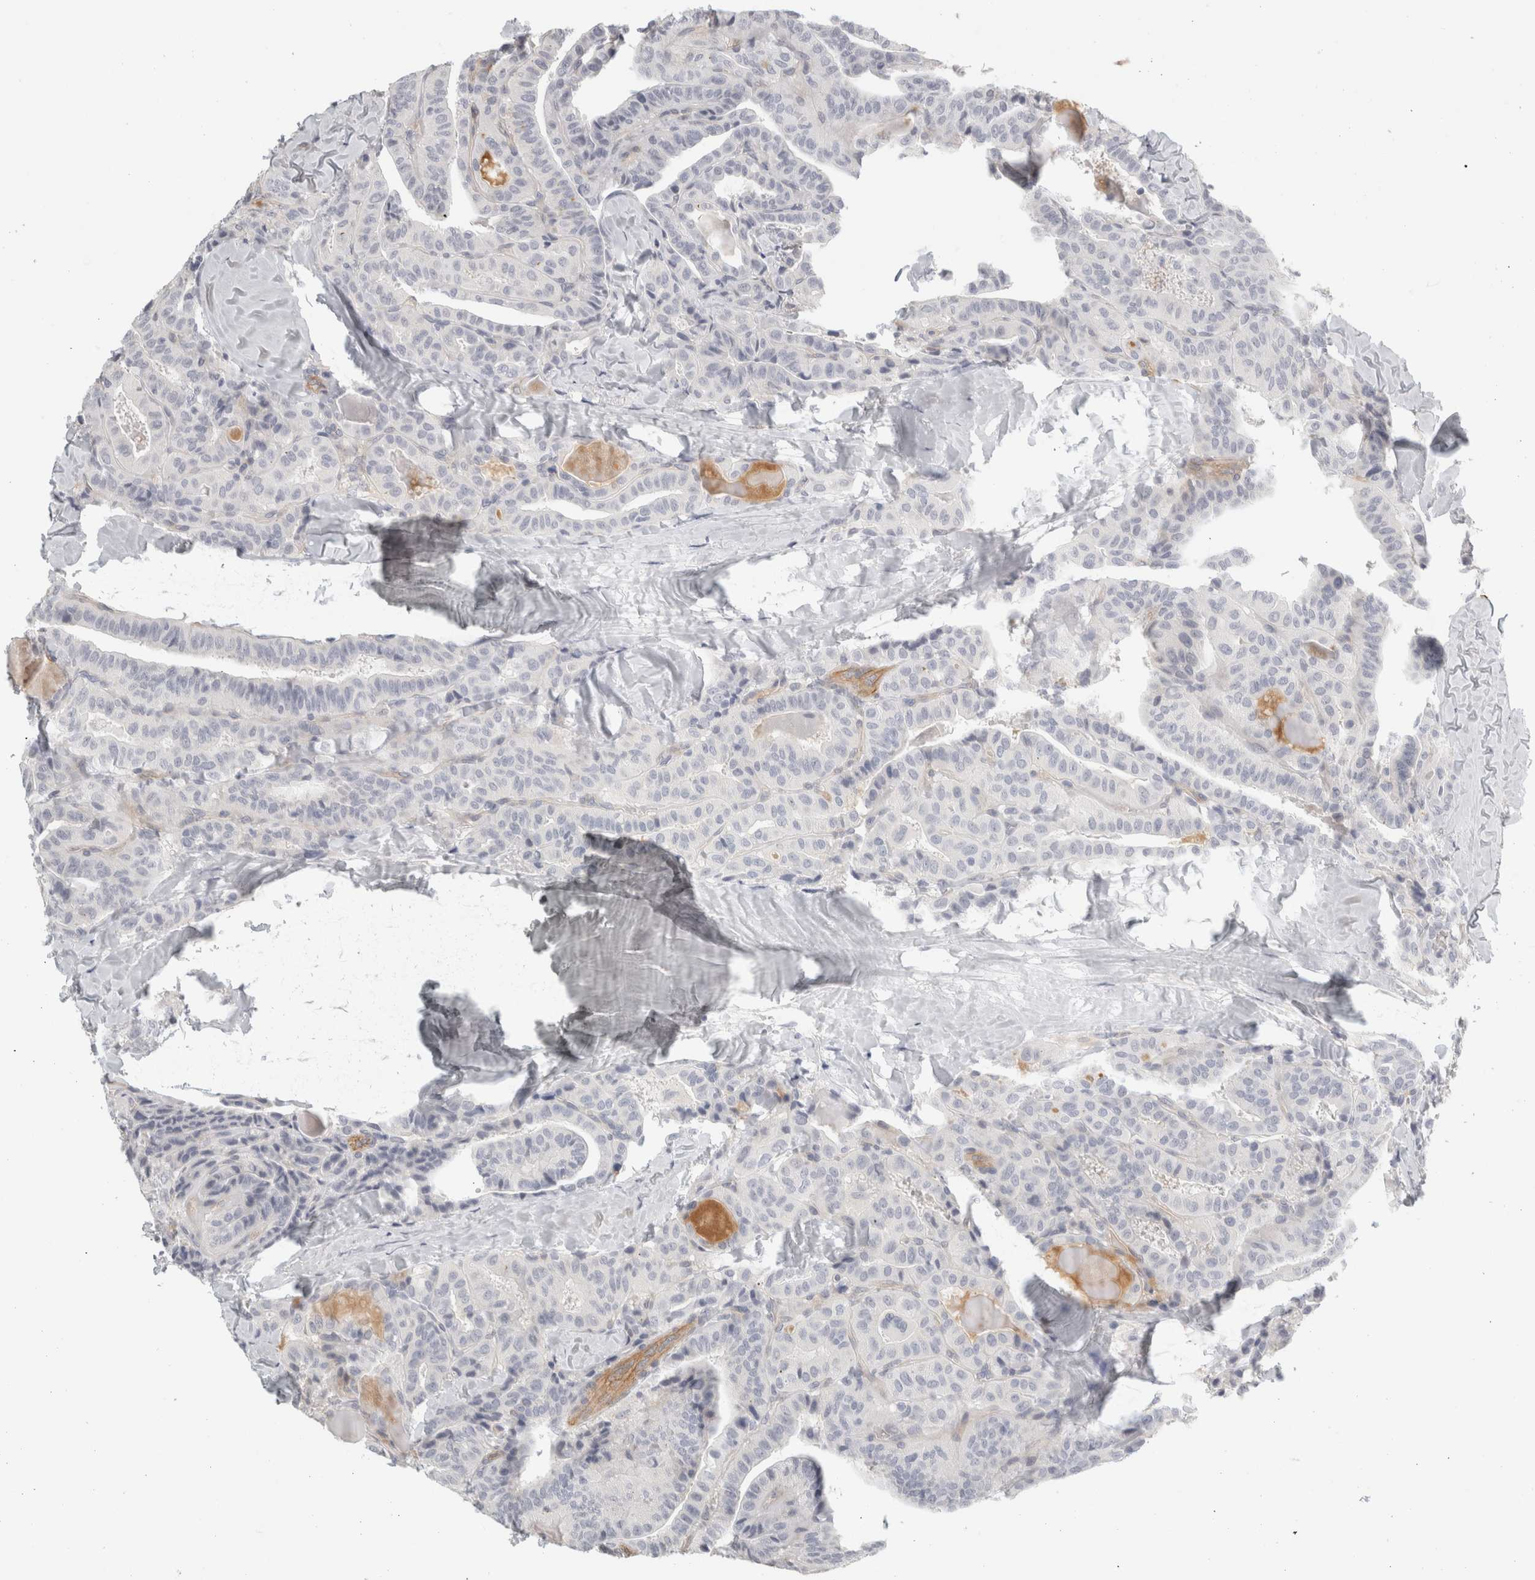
{"staining": {"intensity": "negative", "quantity": "none", "location": "none"}, "tissue": "thyroid cancer", "cell_type": "Tumor cells", "image_type": "cancer", "snomed": [{"axis": "morphology", "description": "Papillary adenocarcinoma, NOS"}, {"axis": "topography", "description": "Thyroid gland"}], "caption": "This micrograph is of thyroid cancer (papillary adenocarcinoma) stained with immunohistochemistry (IHC) to label a protein in brown with the nuclei are counter-stained blue. There is no staining in tumor cells. Brightfield microscopy of immunohistochemistry stained with DAB (brown) and hematoxylin (blue), captured at high magnification.", "gene": "FBLIM1", "patient": {"sex": "male", "age": 77}}